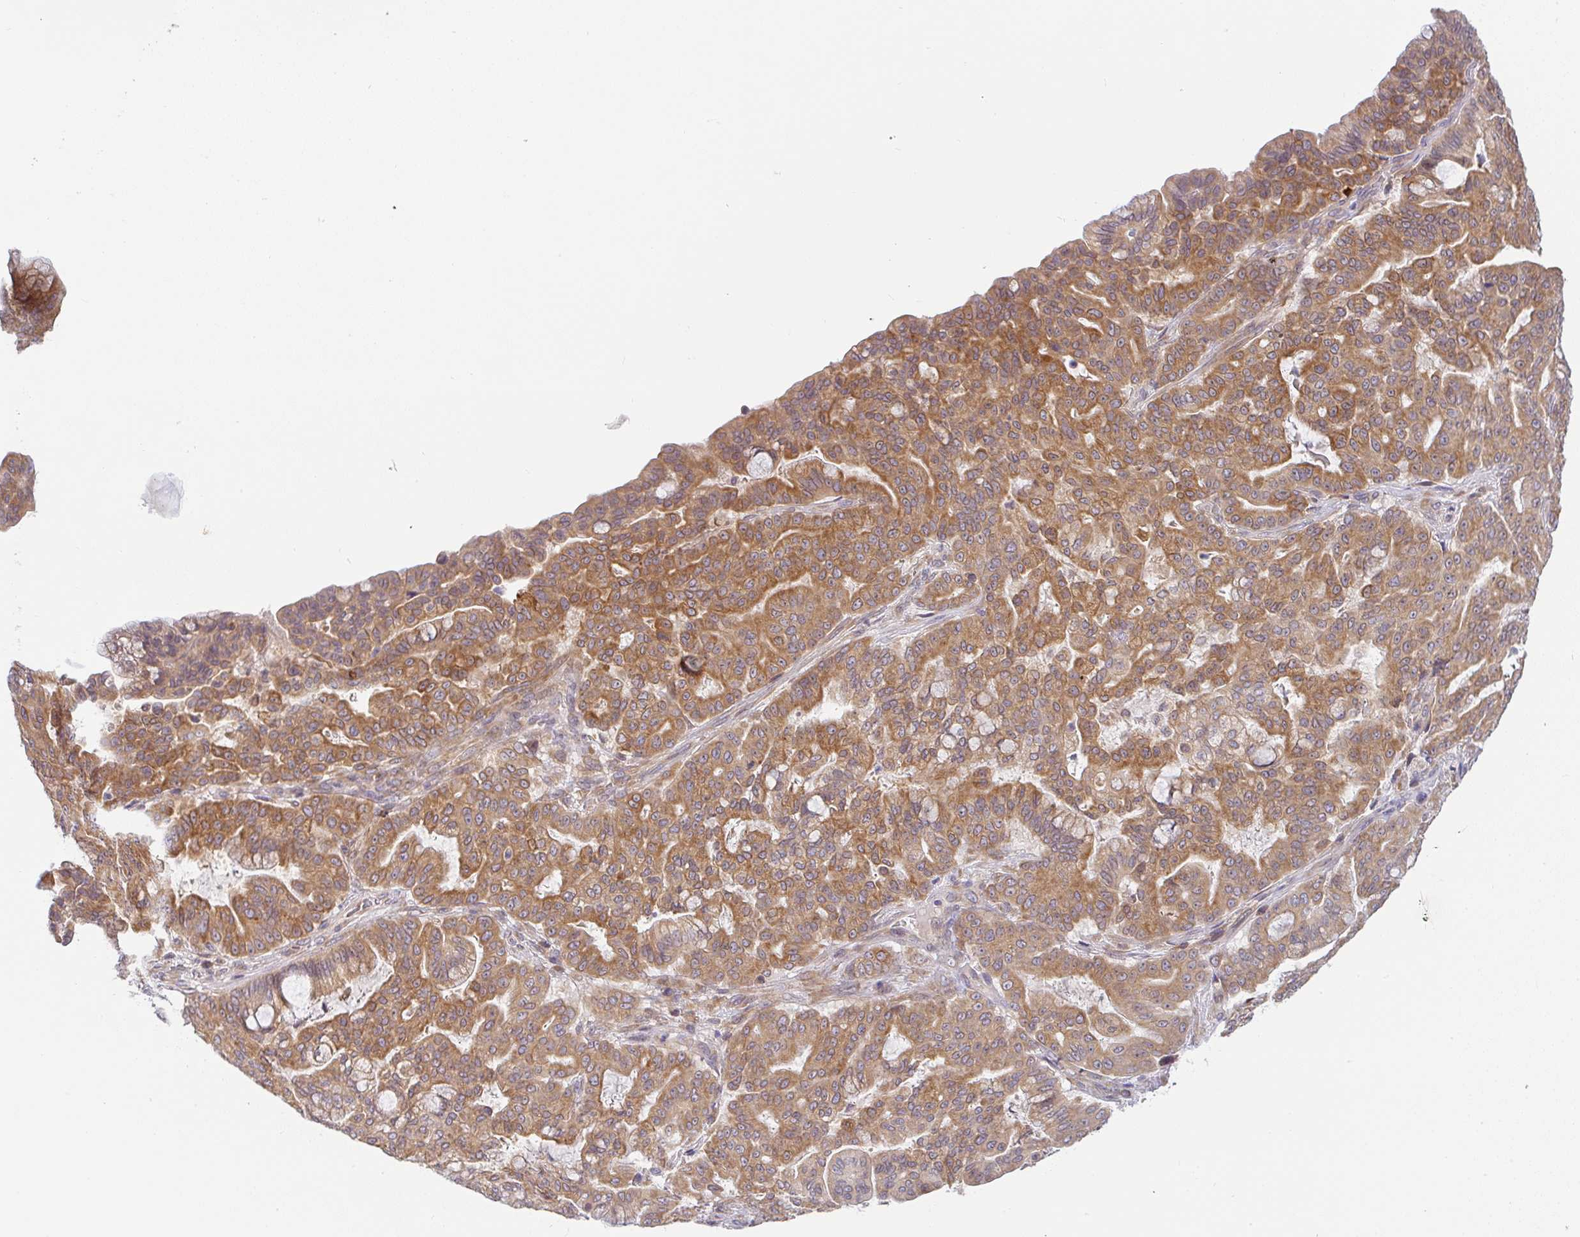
{"staining": {"intensity": "moderate", "quantity": ">75%", "location": "cytoplasmic/membranous"}, "tissue": "pancreatic cancer", "cell_type": "Tumor cells", "image_type": "cancer", "snomed": [{"axis": "morphology", "description": "Adenocarcinoma, NOS"}, {"axis": "topography", "description": "Pancreas"}], "caption": "Tumor cells demonstrate medium levels of moderate cytoplasmic/membranous staining in approximately >75% of cells in pancreatic cancer (adenocarcinoma). (DAB (3,3'-diaminobenzidine) = brown stain, brightfield microscopy at high magnification).", "gene": "DERL2", "patient": {"sex": "male", "age": 63}}